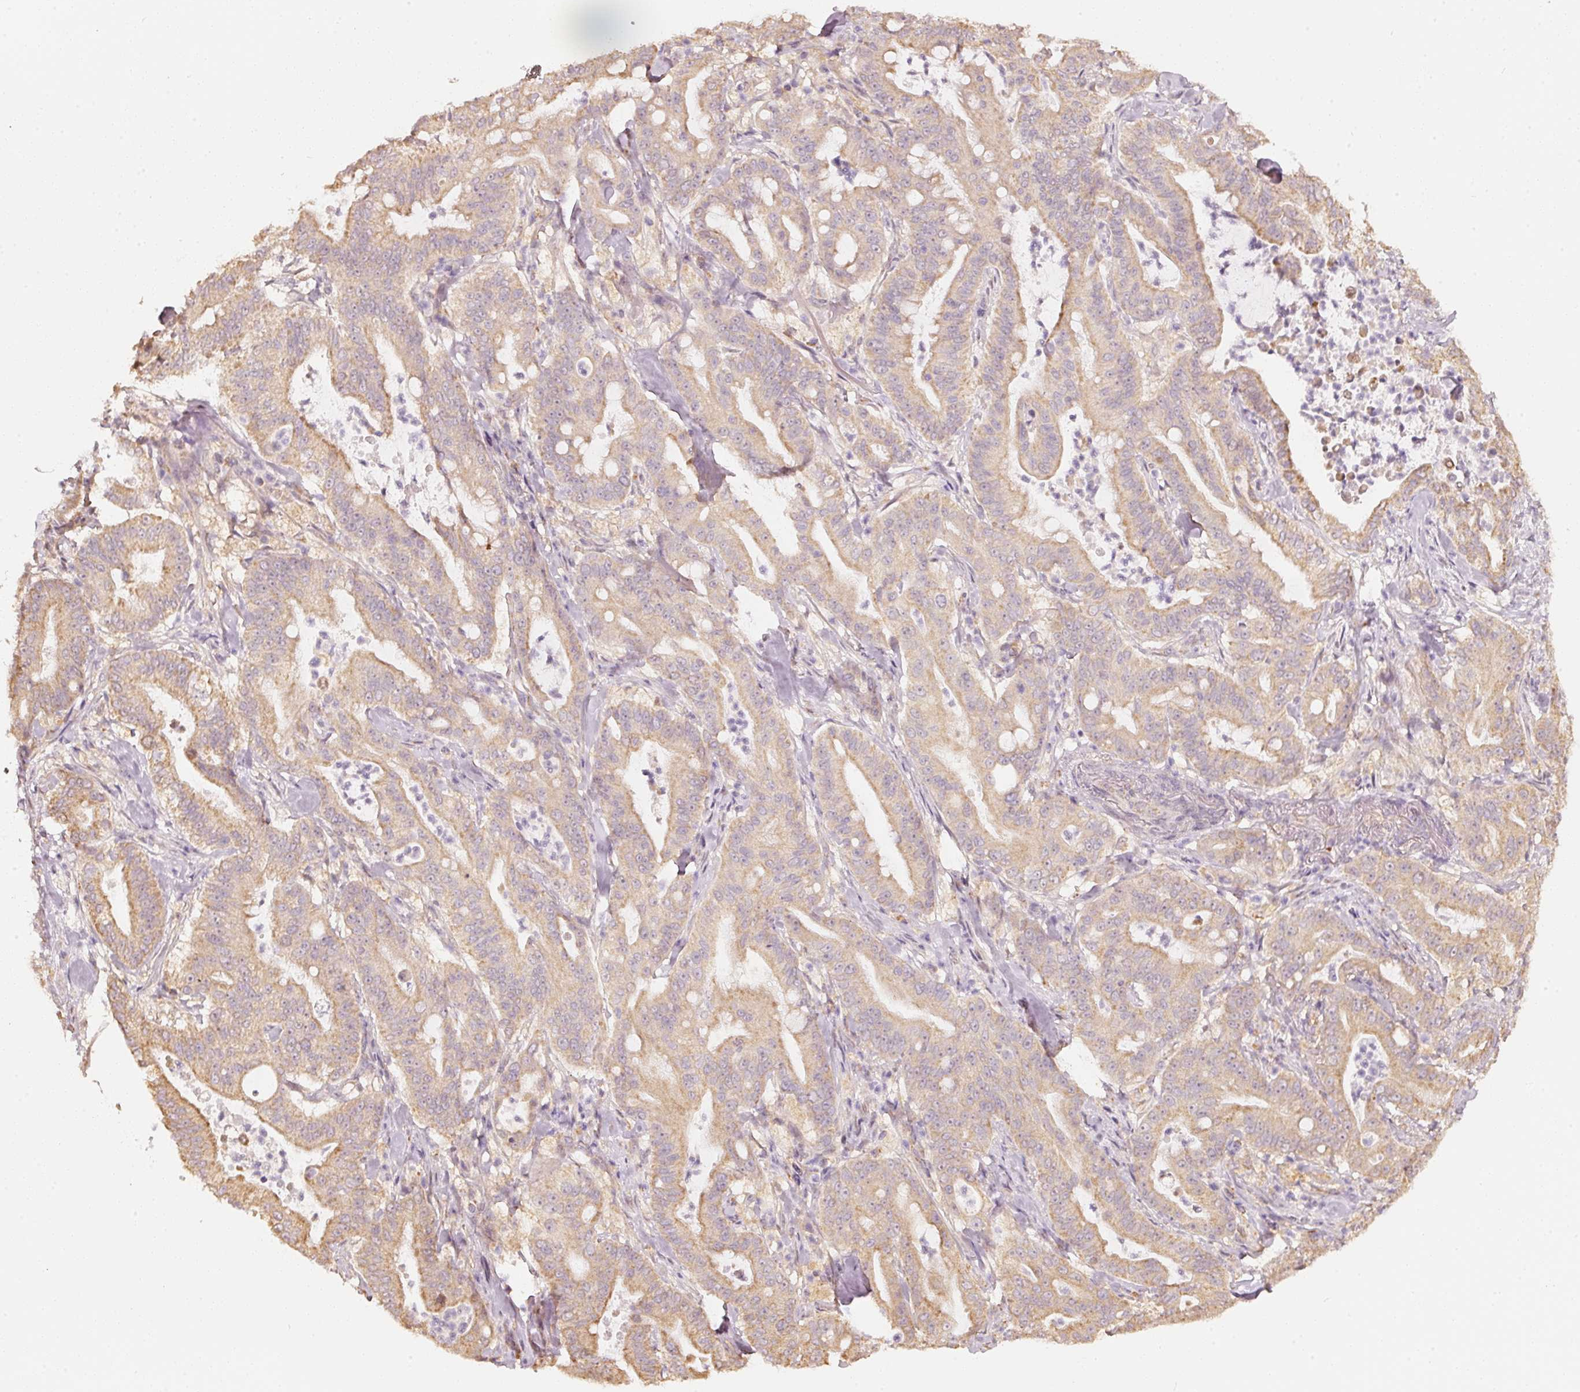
{"staining": {"intensity": "weak", "quantity": ">75%", "location": "cytoplasmic/membranous"}, "tissue": "pancreatic cancer", "cell_type": "Tumor cells", "image_type": "cancer", "snomed": [{"axis": "morphology", "description": "Adenocarcinoma, NOS"}, {"axis": "topography", "description": "Pancreas"}], "caption": "A micrograph of pancreatic cancer stained for a protein displays weak cytoplasmic/membranous brown staining in tumor cells.", "gene": "RAB35", "patient": {"sex": "male", "age": 71}}